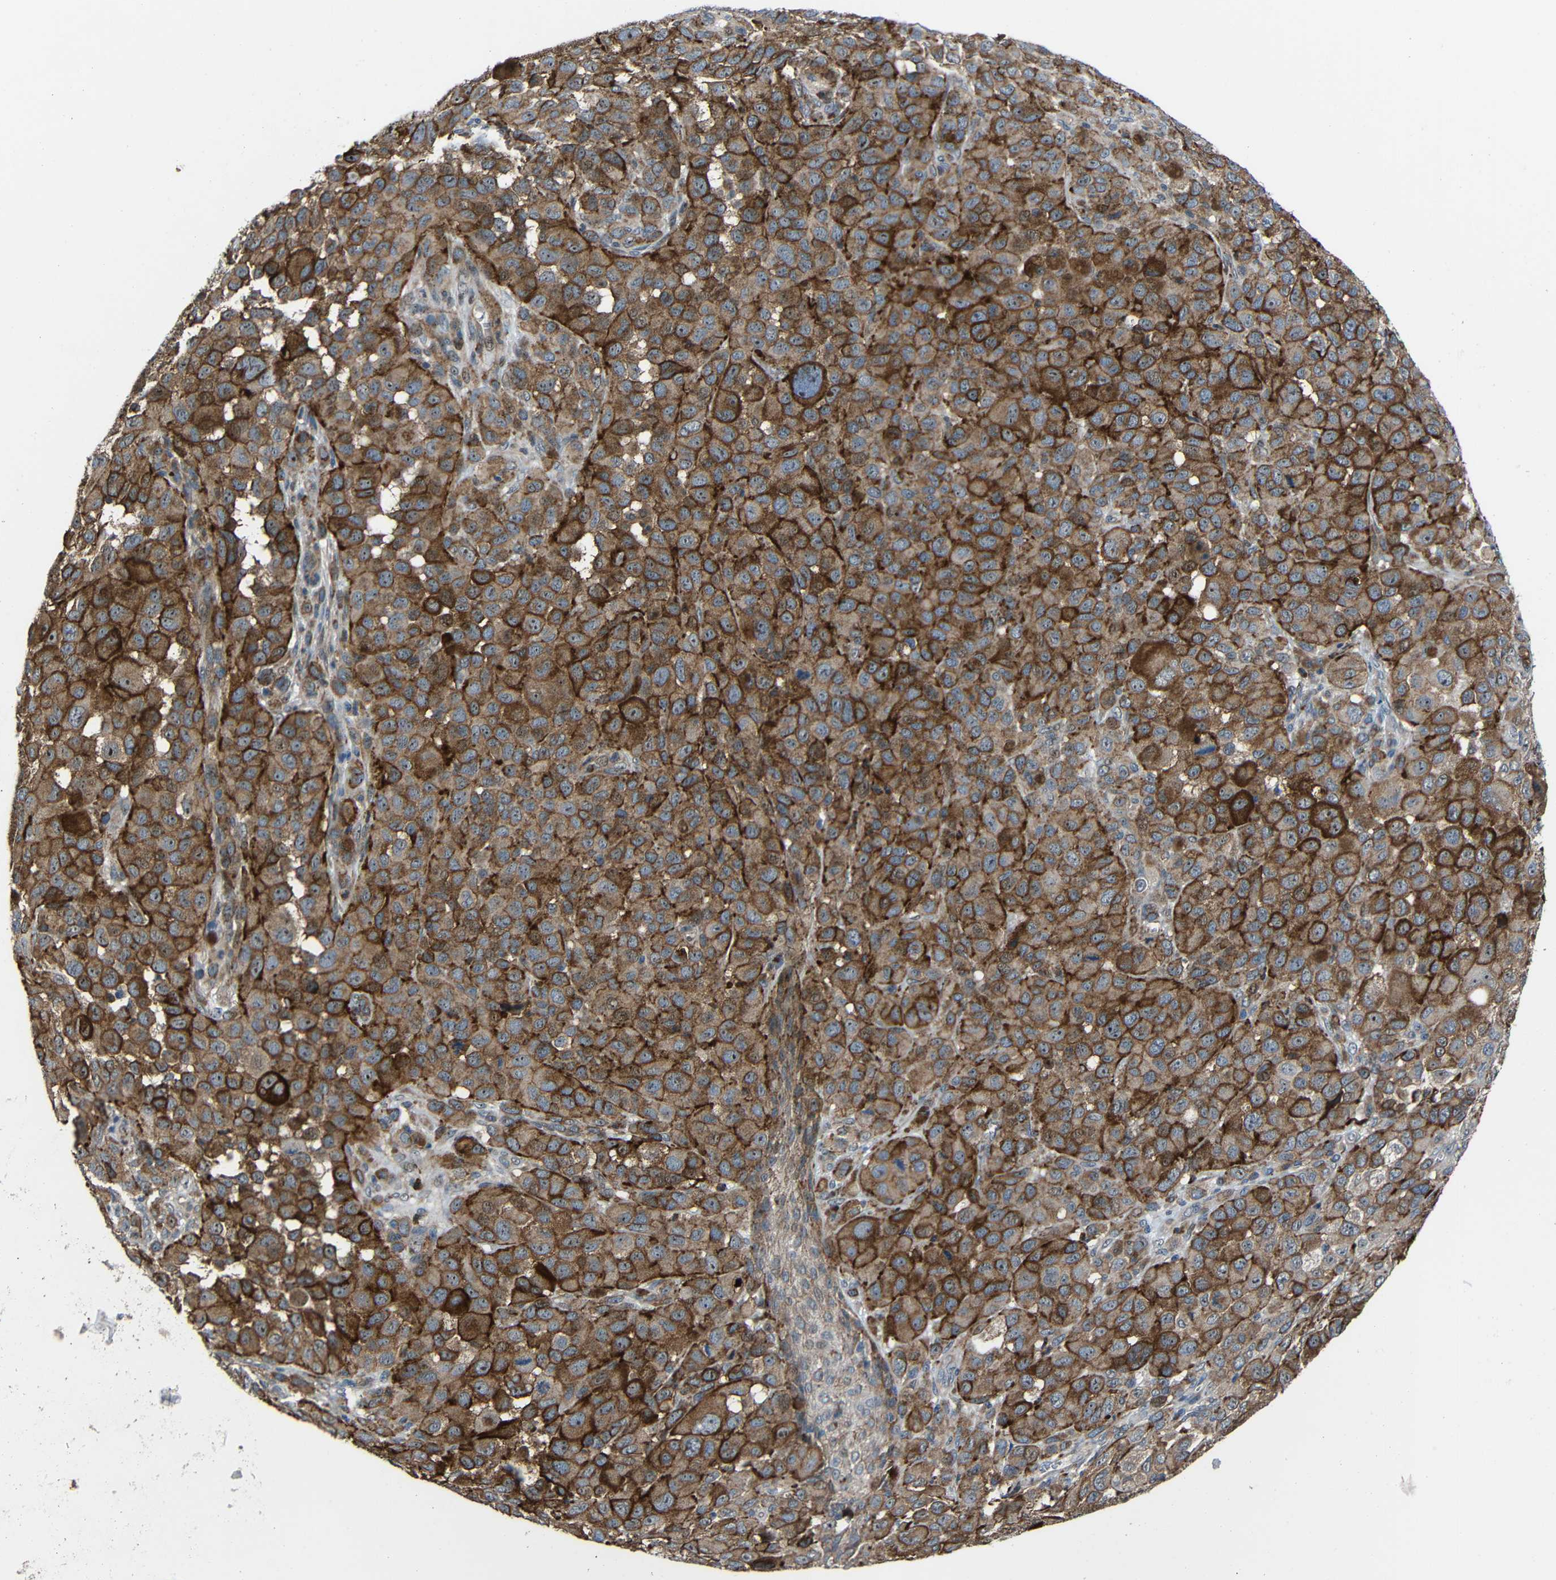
{"staining": {"intensity": "moderate", "quantity": ">75%", "location": "cytoplasmic/membranous,nuclear"}, "tissue": "melanoma", "cell_type": "Tumor cells", "image_type": "cancer", "snomed": [{"axis": "morphology", "description": "Malignant melanoma, NOS"}, {"axis": "topography", "description": "Skin"}], "caption": "Melanoma stained with a brown dye displays moderate cytoplasmic/membranous and nuclear positive expression in approximately >75% of tumor cells.", "gene": "DNAJC5", "patient": {"sex": "male", "age": 96}}